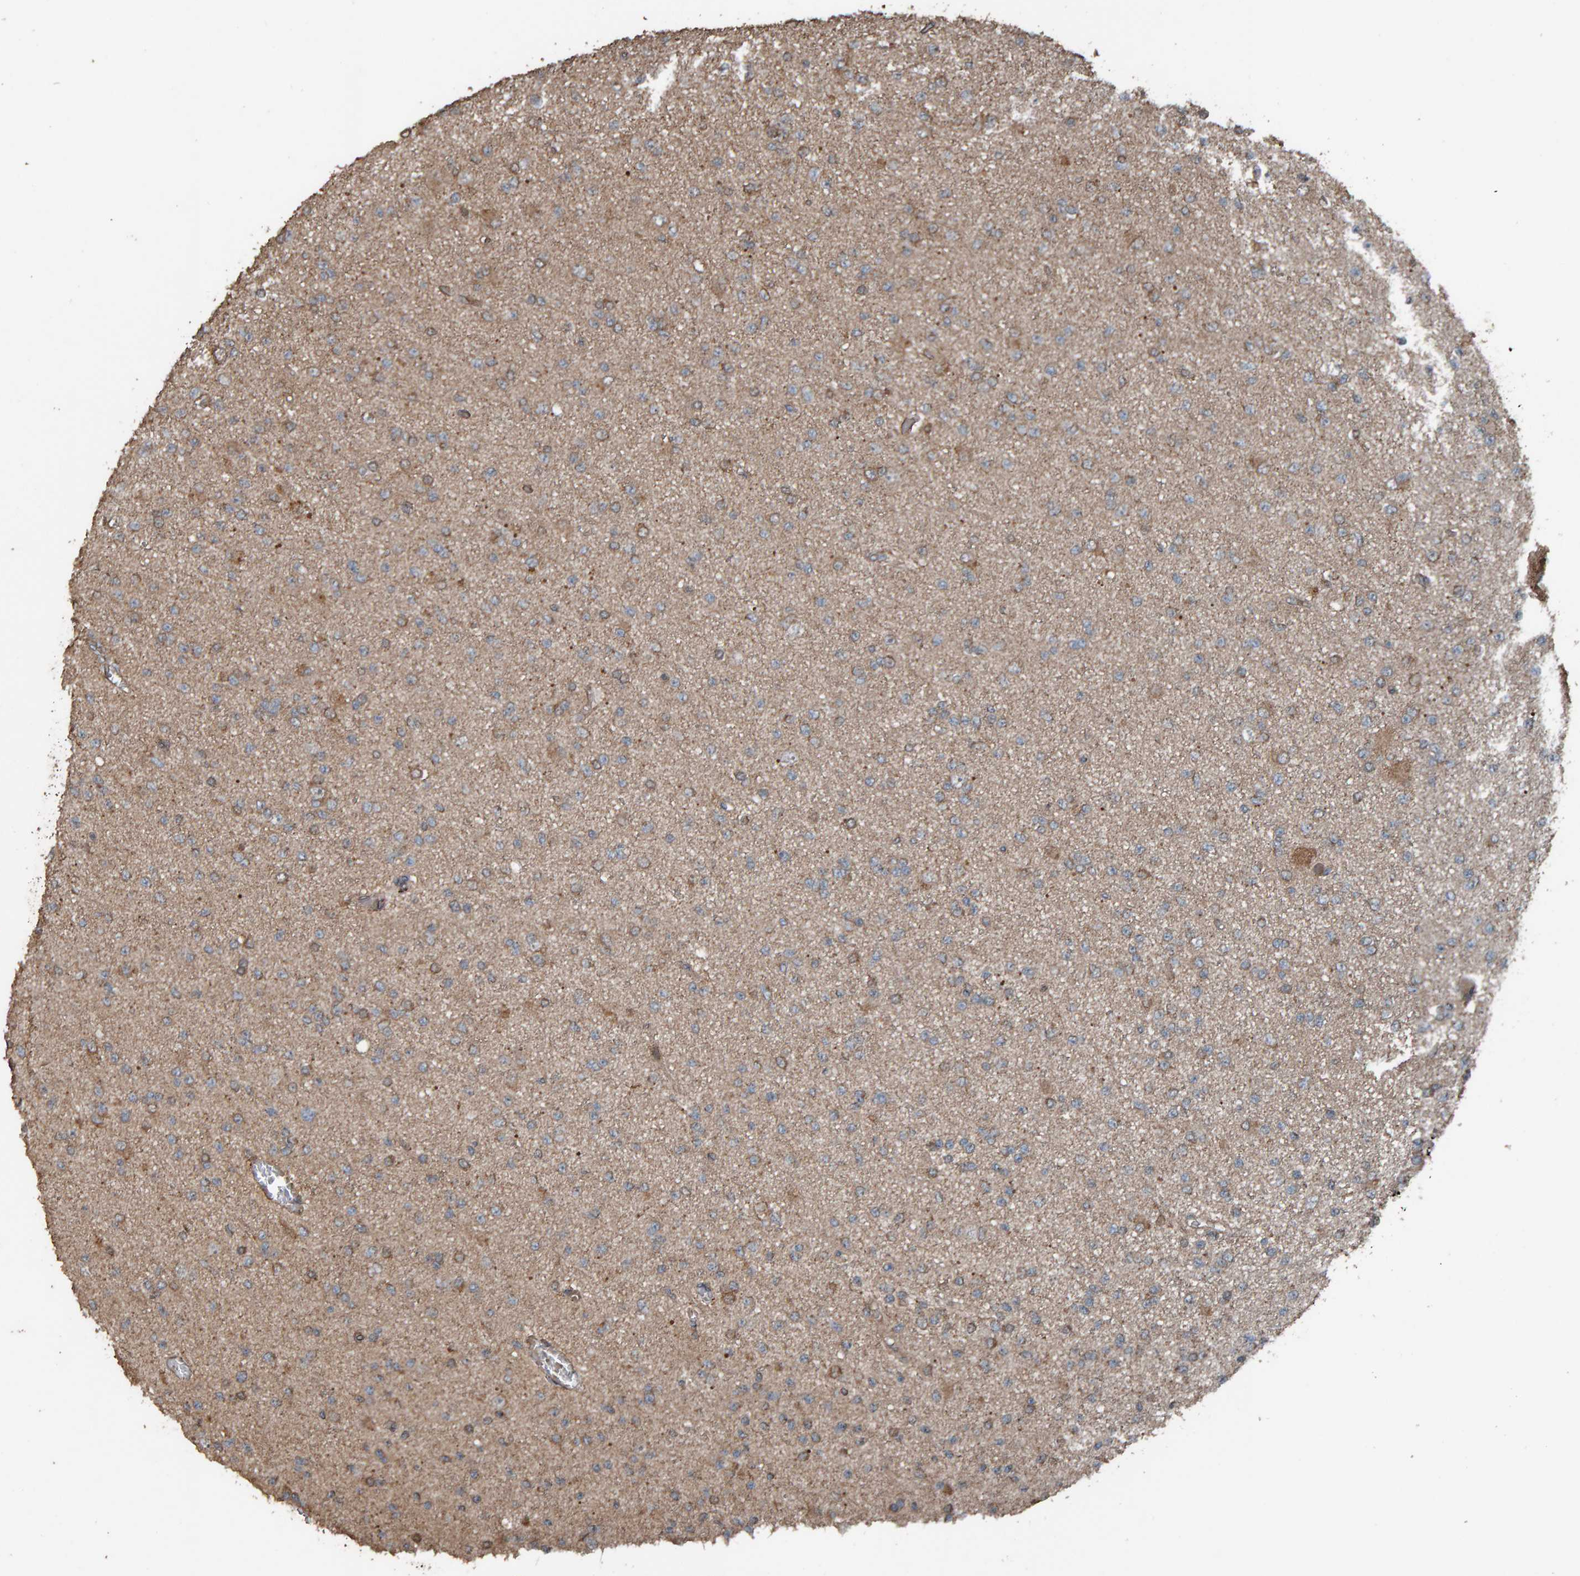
{"staining": {"intensity": "weak", "quantity": ">75%", "location": "cytoplasmic/membranous"}, "tissue": "glioma", "cell_type": "Tumor cells", "image_type": "cancer", "snomed": [{"axis": "morphology", "description": "Glioma, malignant, Low grade"}, {"axis": "topography", "description": "Brain"}], "caption": "About >75% of tumor cells in human glioma demonstrate weak cytoplasmic/membranous protein expression as visualized by brown immunohistochemical staining.", "gene": "DUS1L", "patient": {"sex": "female", "age": 22}}